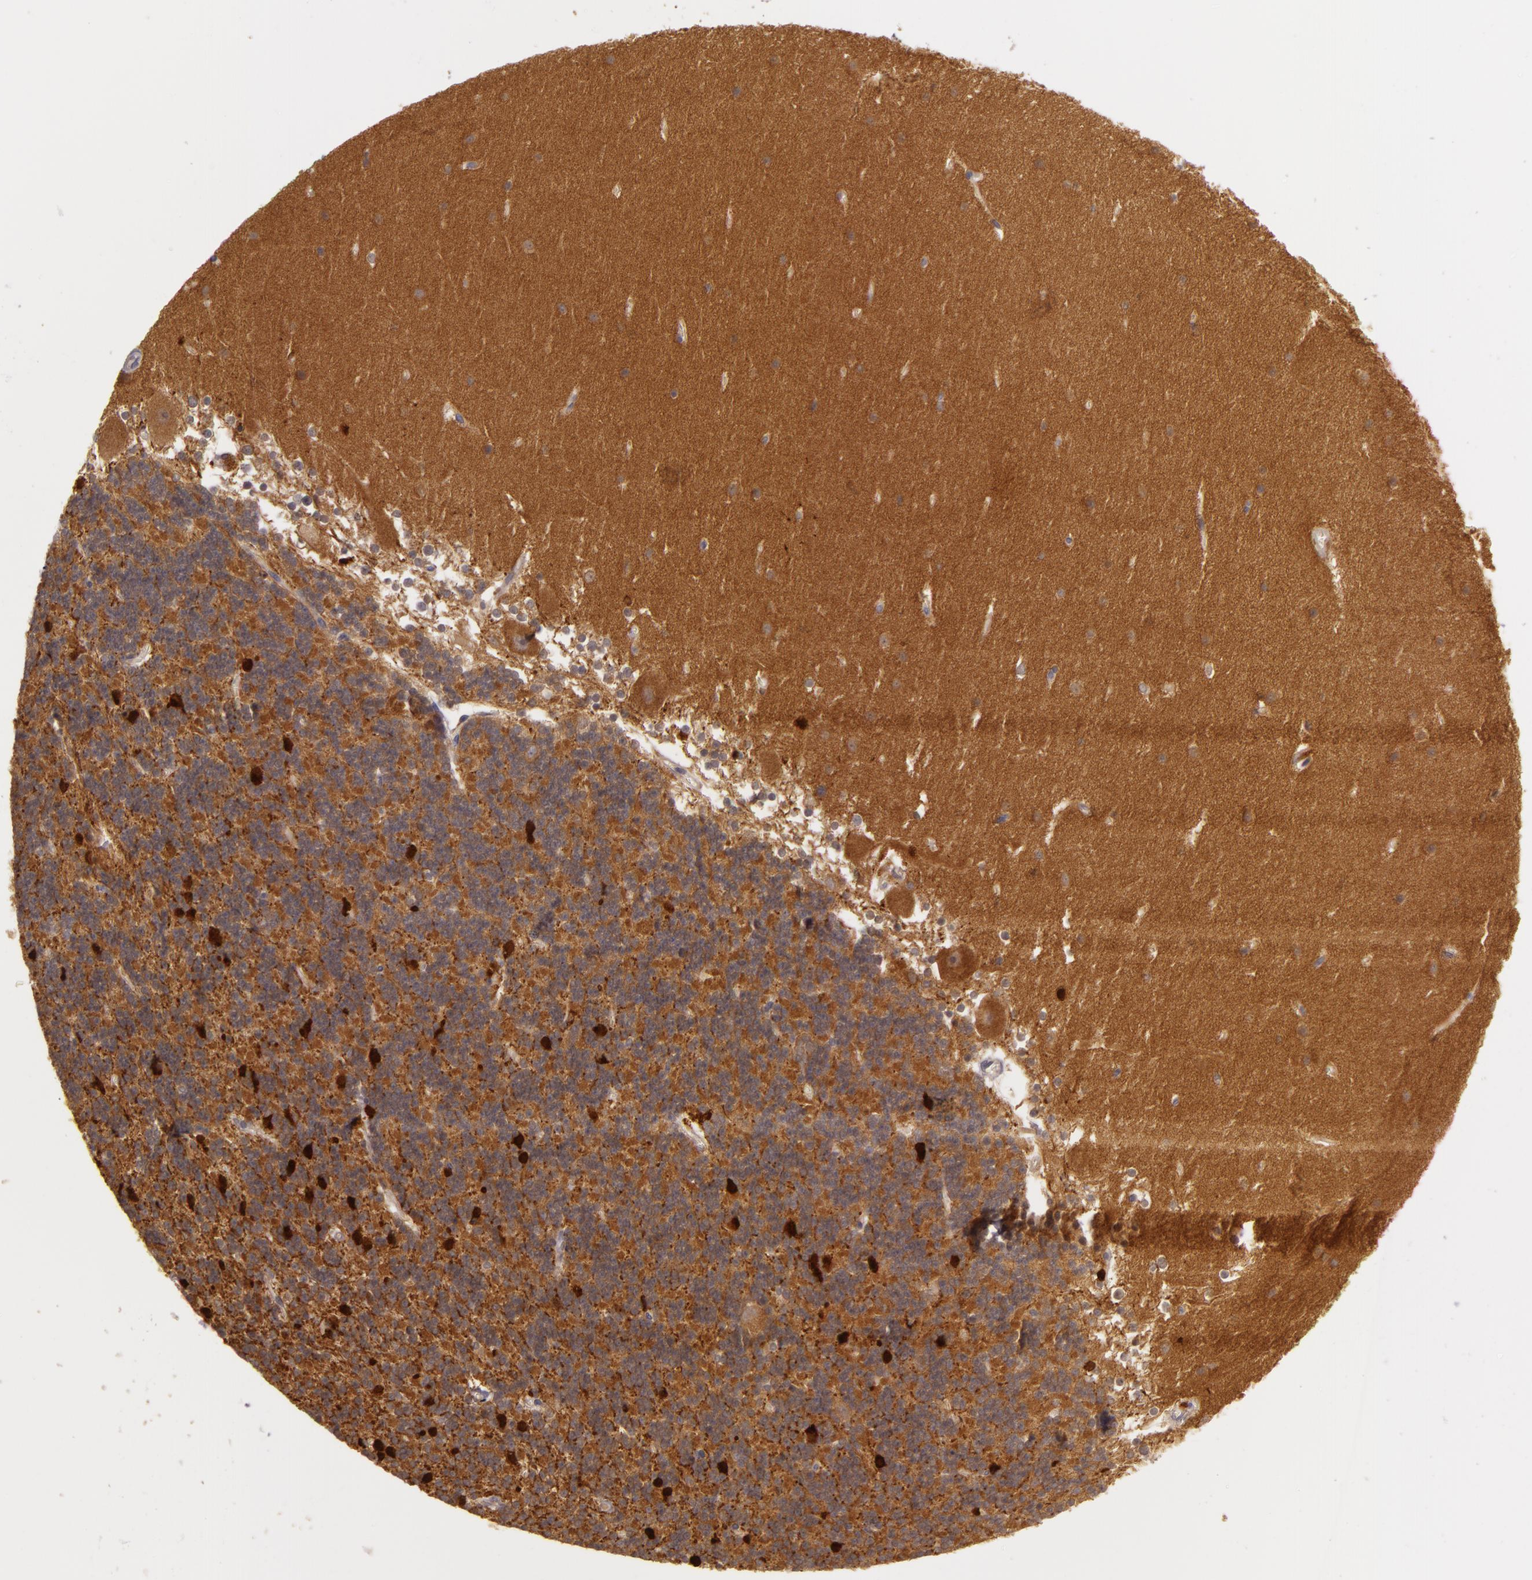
{"staining": {"intensity": "moderate", "quantity": ">75%", "location": "cytoplasmic/membranous"}, "tissue": "cerebellum", "cell_type": "Cells in granular layer", "image_type": "normal", "snomed": [{"axis": "morphology", "description": "Normal tissue, NOS"}, {"axis": "topography", "description": "Cerebellum"}], "caption": "Human cerebellum stained for a protein (brown) shows moderate cytoplasmic/membranous positive expression in about >75% of cells in granular layer.", "gene": "PPP1R3F", "patient": {"sex": "female", "age": 19}}